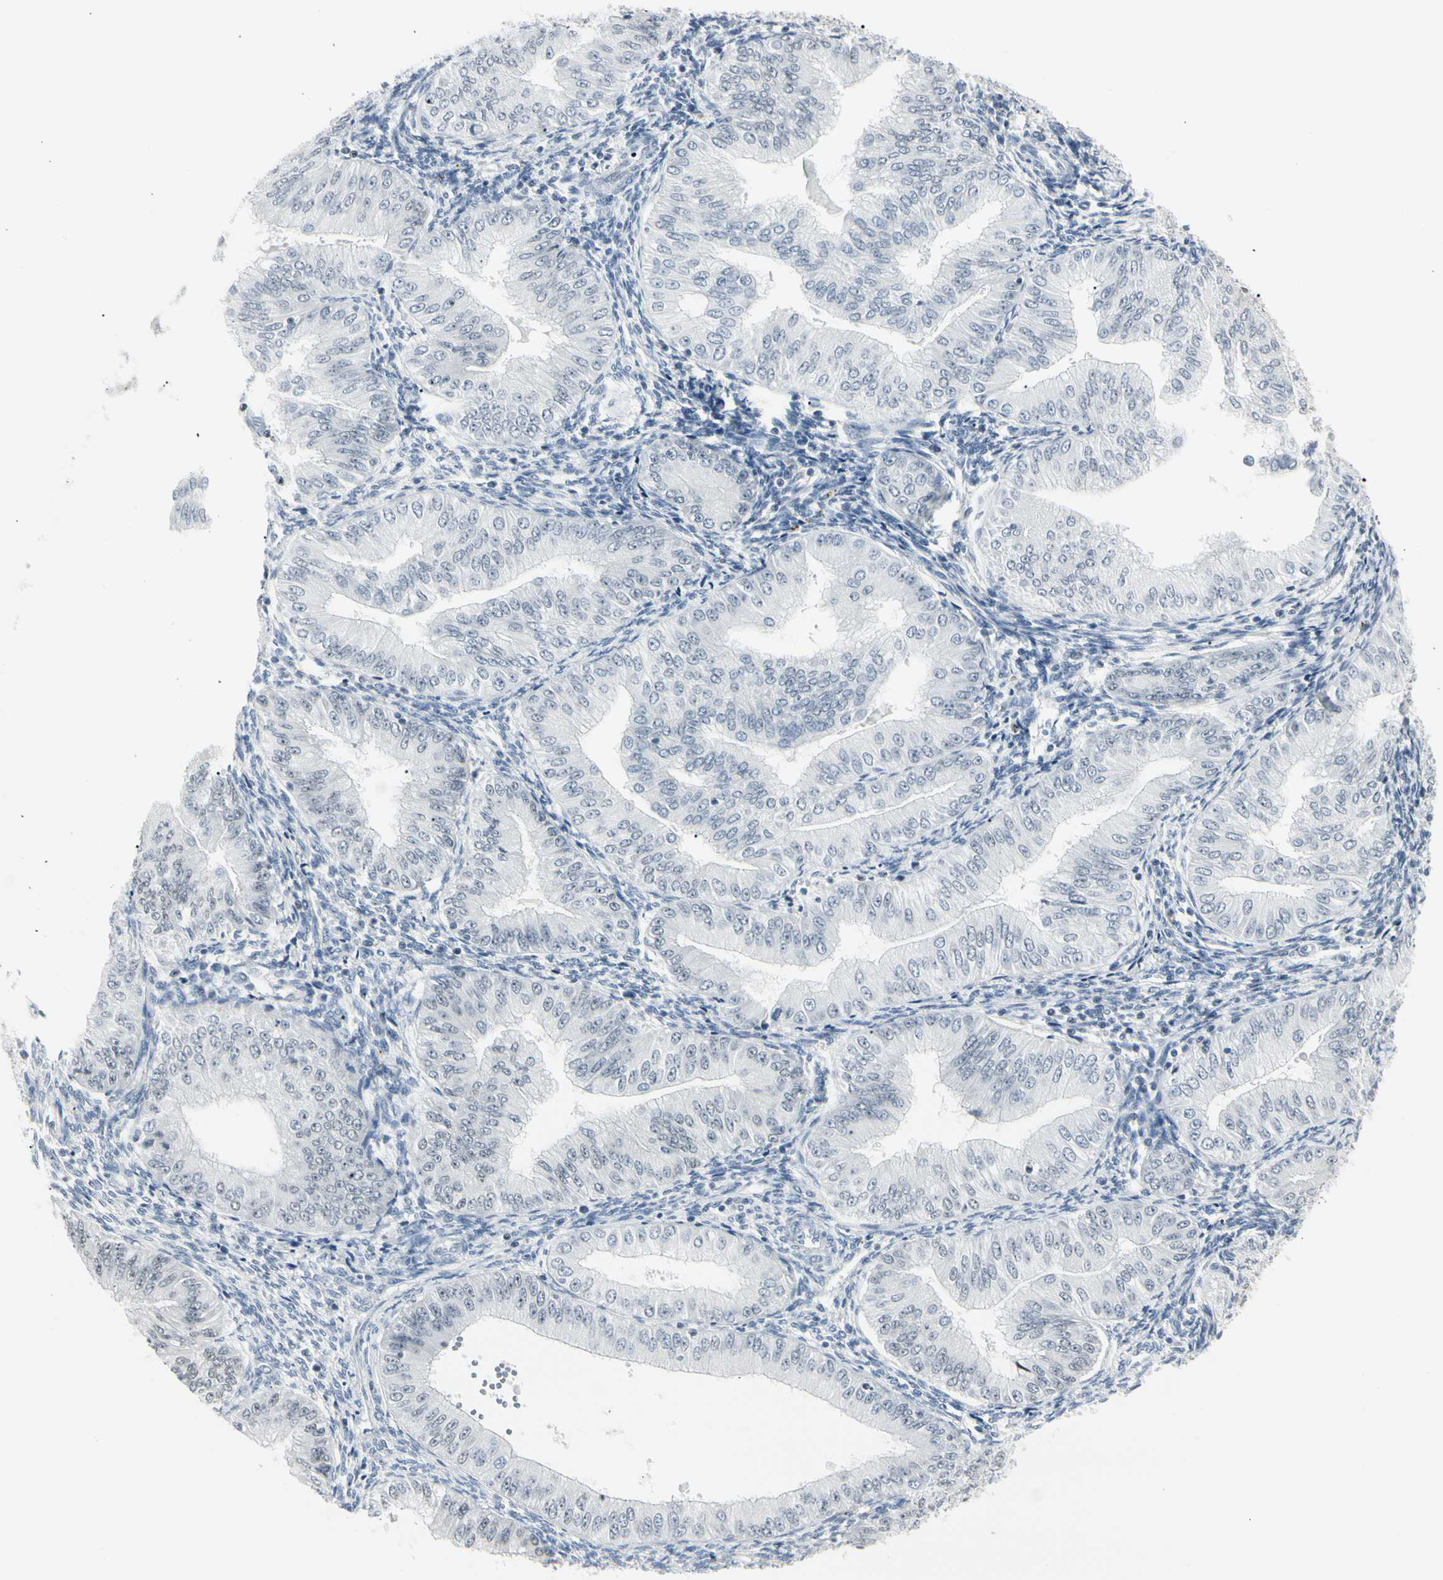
{"staining": {"intensity": "negative", "quantity": "none", "location": "none"}, "tissue": "endometrial cancer", "cell_type": "Tumor cells", "image_type": "cancer", "snomed": [{"axis": "morphology", "description": "Normal tissue, NOS"}, {"axis": "morphology", "description": "Adenocarcinoma, NOS"}, {"axis": "topography", "description": "Endometrium"}], "caption": "The photomicrograph reveals no staining of tumor cells in endometrial cancer. Brightfield microscopy of immunohistochemistry stained with DAB (brown) and hematoxylin (blue), captured at high magnification.", "gene": "ZBTB7B", "patient": {"sex": "female", "age": 53}}